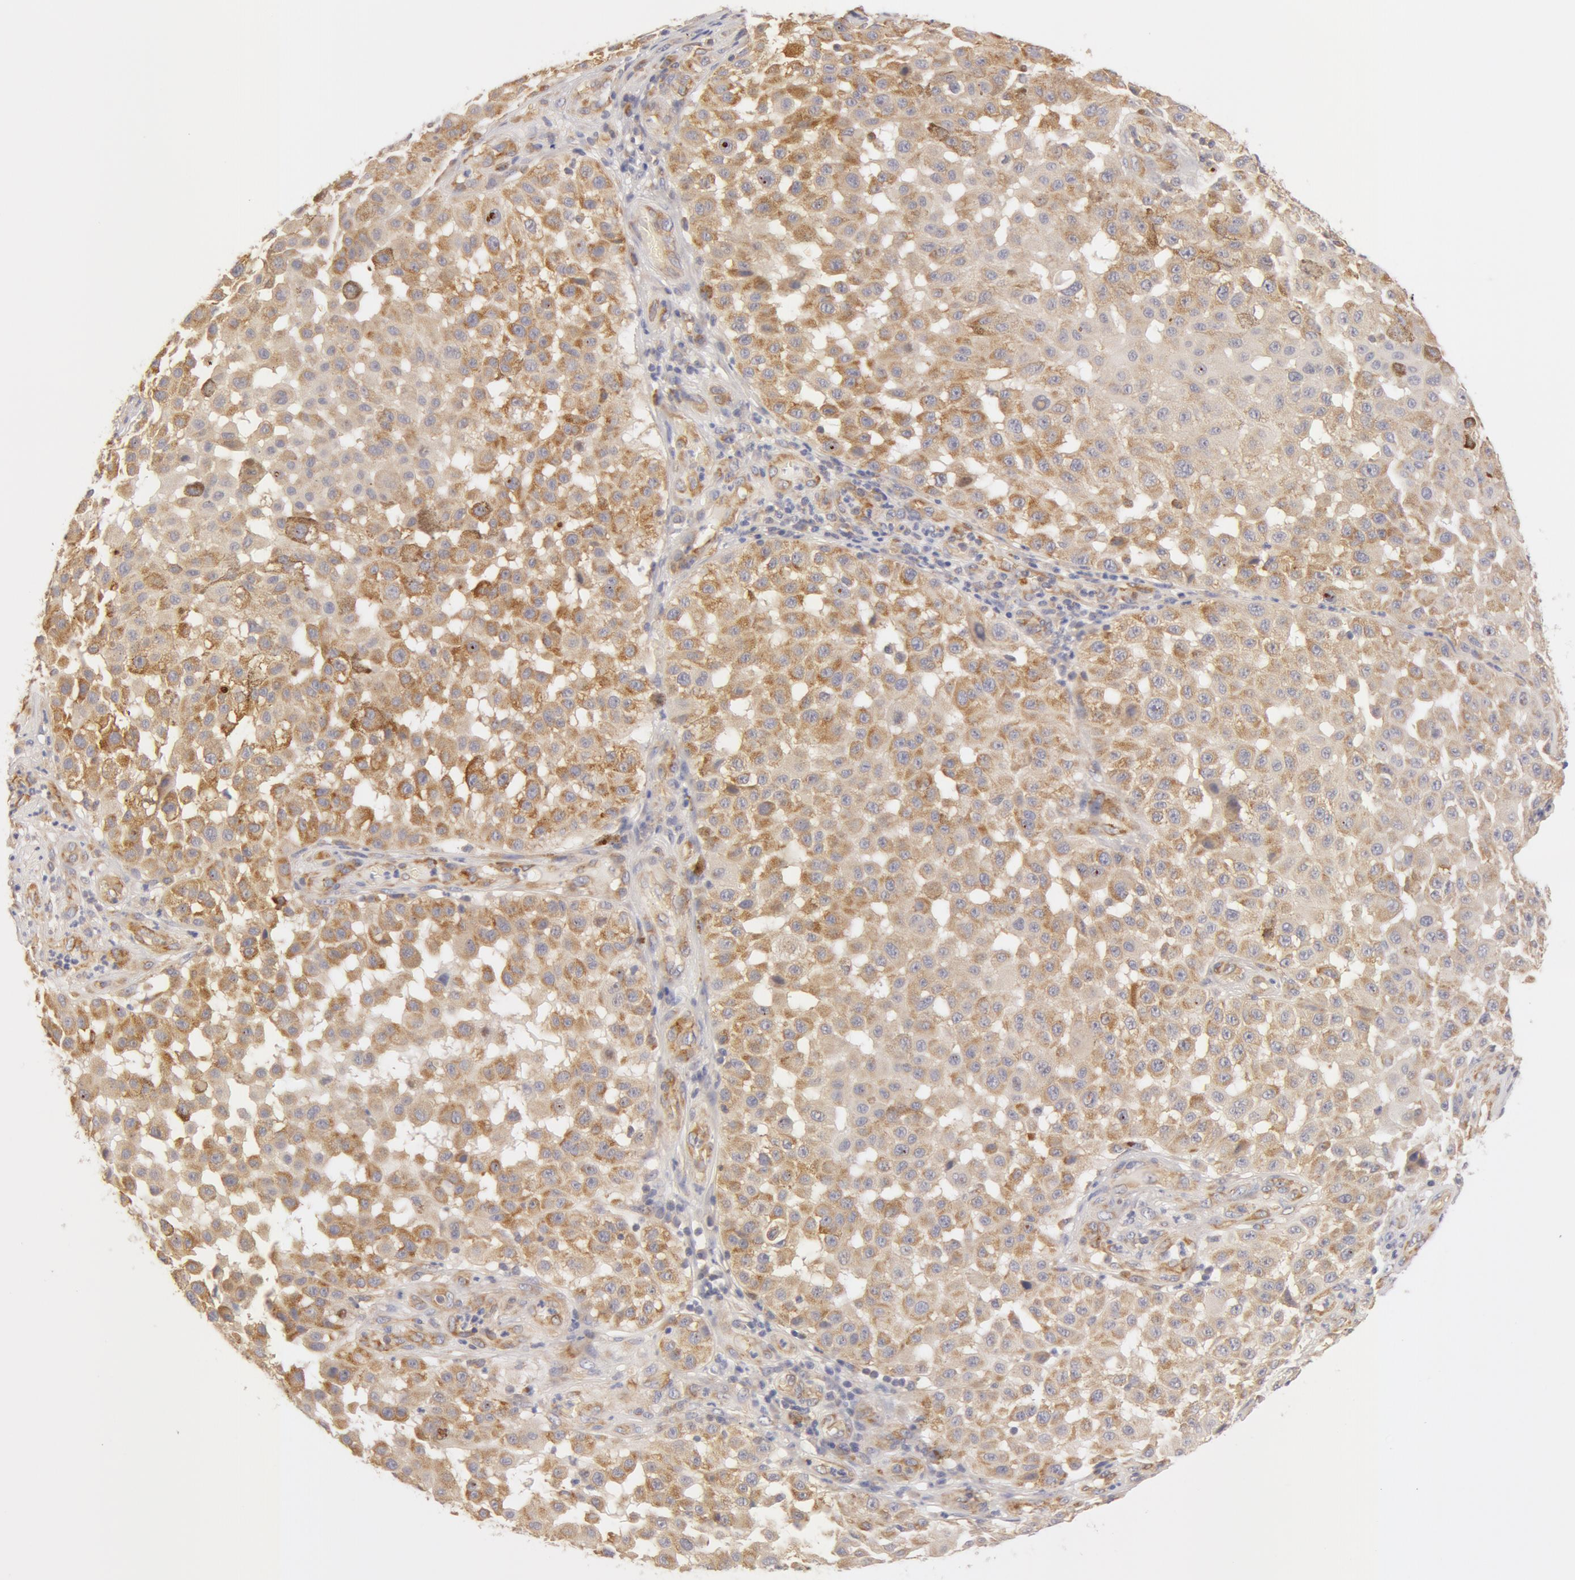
{"staining": {"intensity": "weak", "quantity": ">75%", "location": "cytoplasmic/membranous"}, "tissue": "melanoma", "cell_type": "Tumor cells", "image_type": "cancer", "snomed": [{"axis": "morphology", "description": "Malignant melanoma, NOS"}, {"axis": "topography", "description": "Skin"}], "caption": "A photomicrograph of human malignant melanoma stained for a protein reveals weak cytoplasmic/membranous brown staining in tumor cells.", "gene": "DDX3Y", "patient": {"sex": "female", "age": 64}}